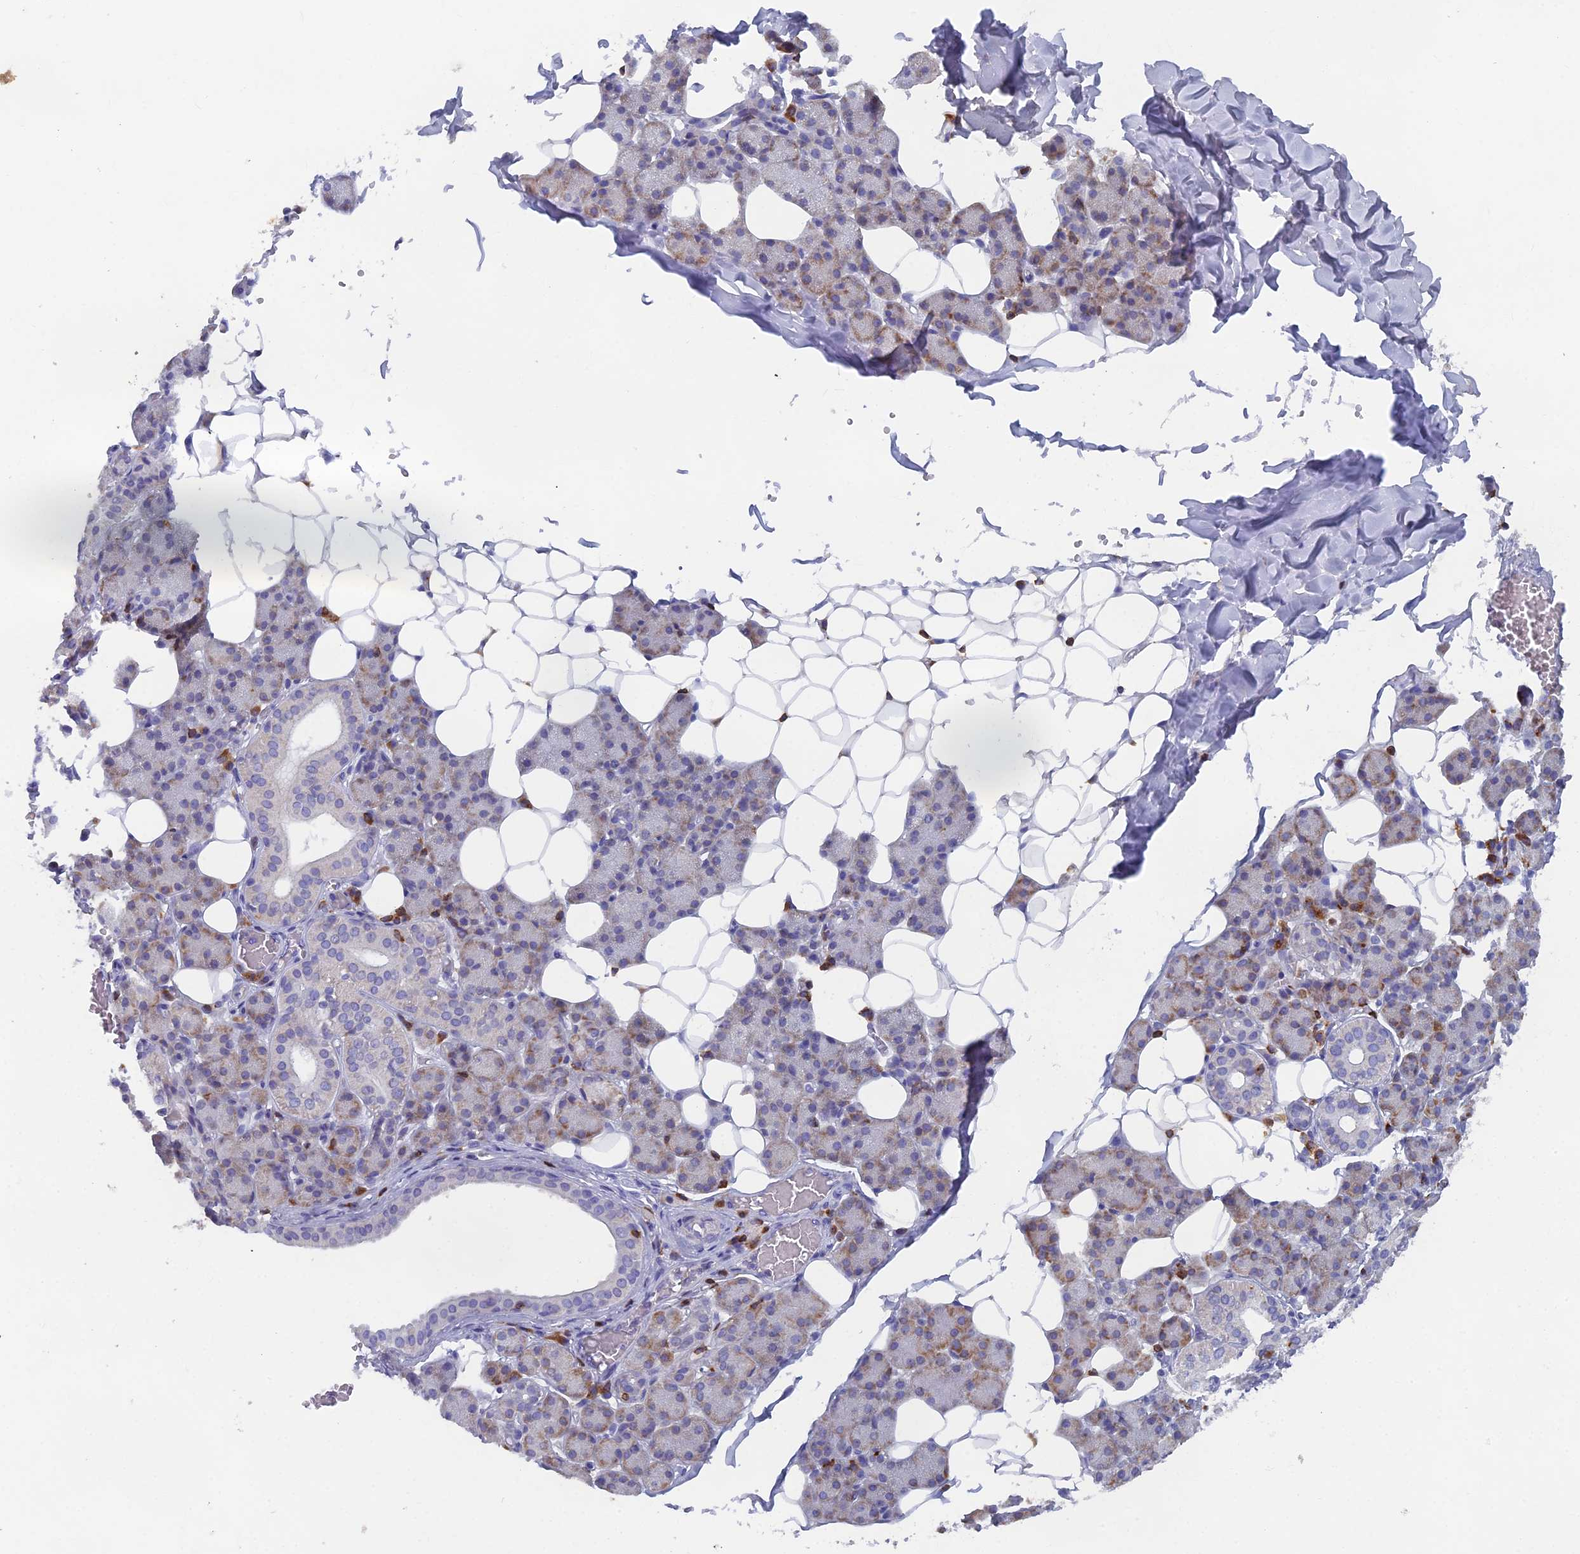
{"staining": {"intensity": "moderate", "quantity": "25%-75%", "location": "cytoplasmic/membranous"}, "tissue": "salivary gland", "cell_type": "Glandular cells", "image_type": "normal", "snomed": [{"axis": "morphology", "description": "Normal tissue, NOS"}, {"axis": "topography", "description": "Salivary gland"}], "caption": "Protein staining of unremarkable salivary gland displays moderate cytoplasmic/membranous expression in about 25%-75% of glandular cells.", "gene": "ABI3BP", "patient": {"sex": "female", "age": 33}}